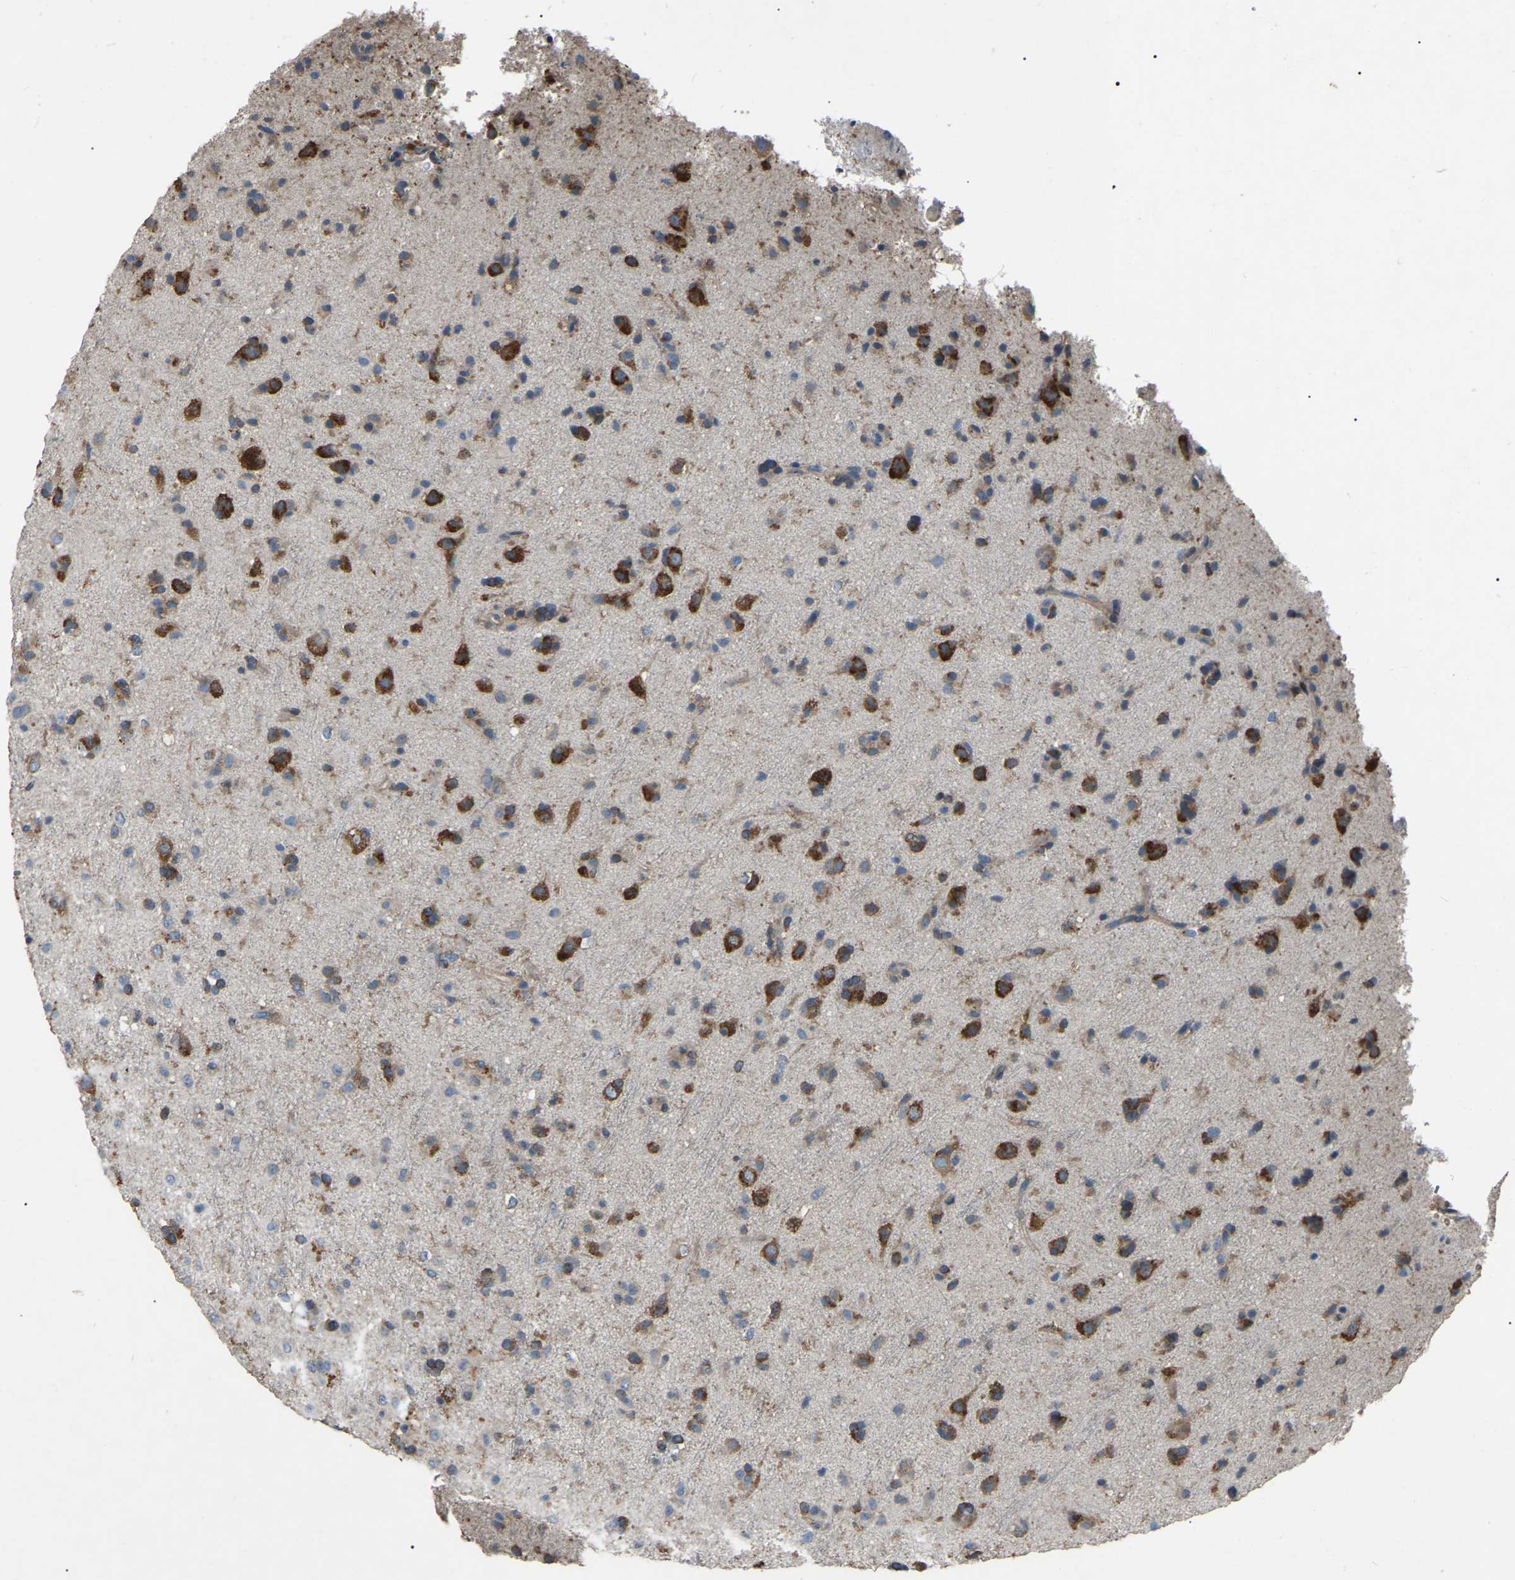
{"staining": {"intensity": "strong", "quantity": "25%-75%", "location": "cytoplasmic/membranous"}, "tissue": "glioma", "cell_type": "Tumor cells", "image_type": "cancer", "snomed": [{"axis": "morphology", "description": "Glioma, malignant, Low grade"}, {"axis": "topography", "description": "Brain"}], "caption": "Immunohistochemical staining of glioma displays strong cytoplasmic/membranous protein positivity in about 25%-75% of tumor cells.", "gene": "AIMP1", "patient": {"sex": "male", "age": 65}}